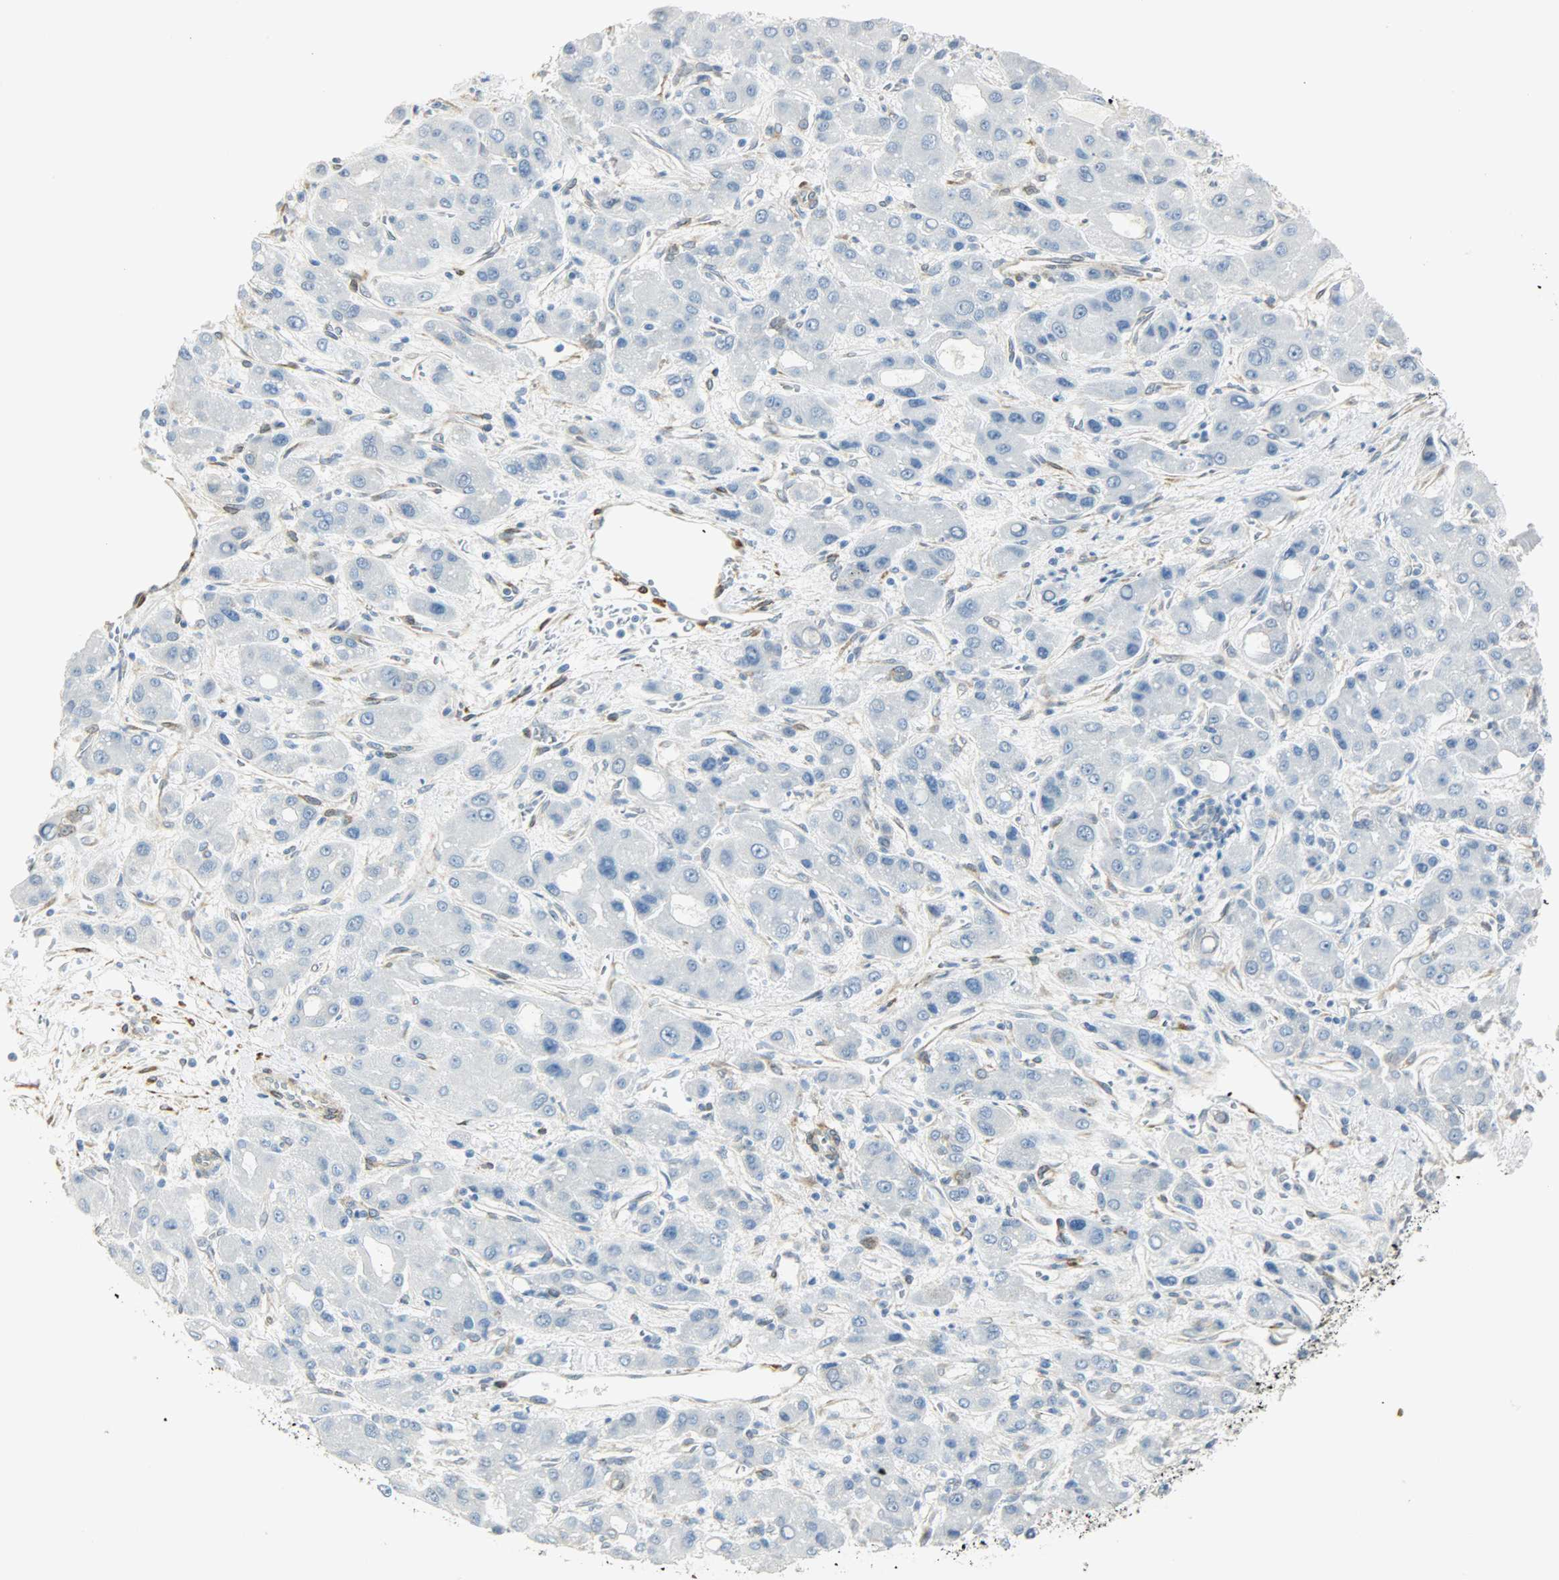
{"staining": {"intensity": "negative", "quantity": "none", "location": "none"}, "tissue": "liver cancer", "cell_type": "Tumor cells", "image_type": "cancer", "snomed": [{"axis": "morphology", "description": "Carcinoma, Hepatocellular, NOS"}, {"axis": "topography", "description": "Liver"}], "caption": "The immunohistochemistry image has no significant staining in tumor cells of liver cancer (hepatocellular carcinoma) tissue.", "gene": "PKD2", "patient": {"sex": "male", "age": 55}}